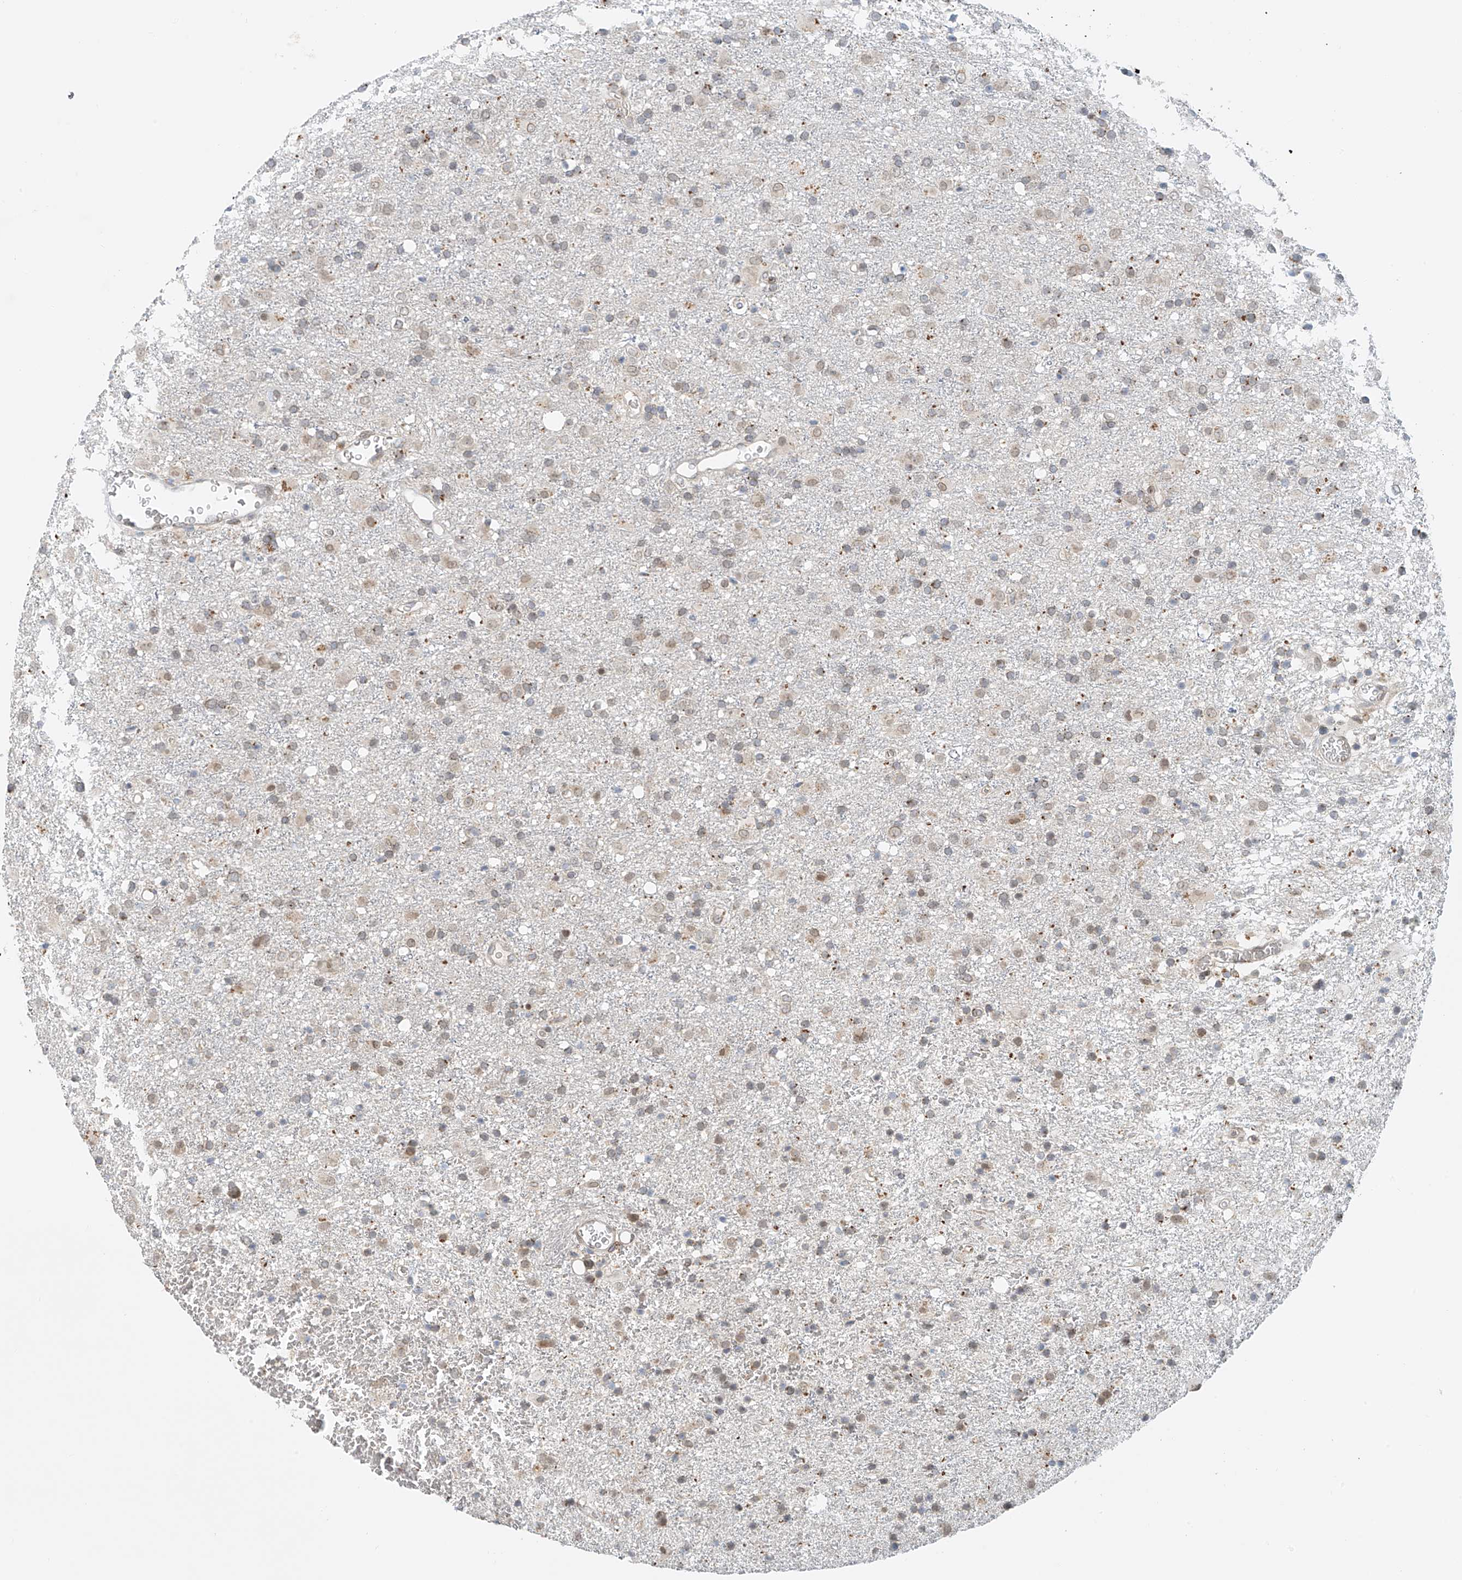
{"staining": {"intensity": "negative", "quantity": "none", "location": "none"}, "tissue": "glioma", "cell_type": "Tumor cells", "image_type": "cancer", "snomed": [{"axis": "morphology", "description": "Glioma, malignant, Low grade"}, {"axis": "topography", "description": "Brain"}], "caption": "An IHC histopathology image of glioma is shown. There is no staining in tumor cells of glioma.", "gene": "STARD9", "patient": {"sex": "male", "age": 65}}